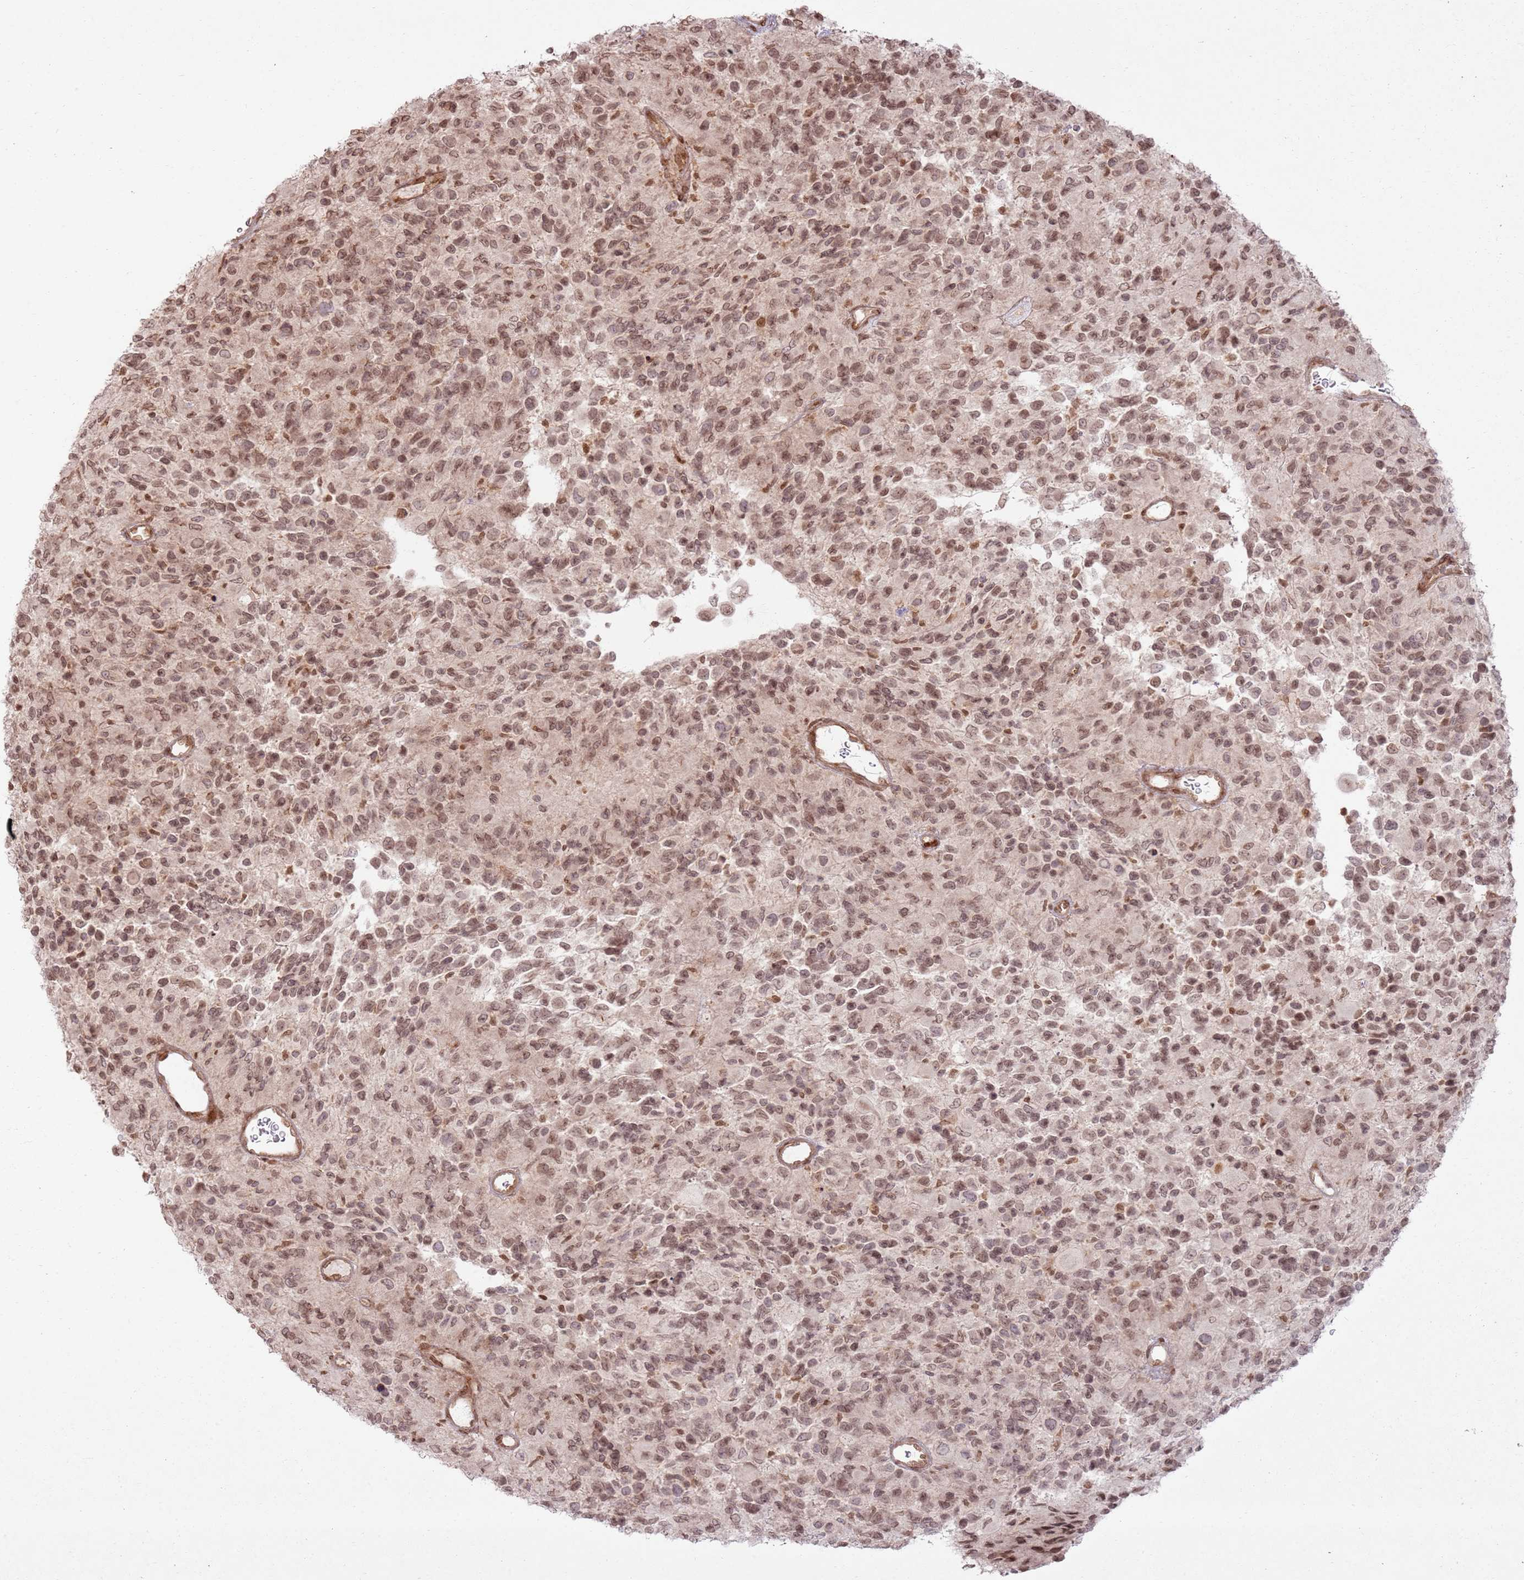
{"staining": {"intensity": "moderate", "quantity": ">75%", "location": "nuclear"}, "tissue": "glioma", "cell_type": "Tumor cells", "image_type": "cancer", "snomed": [{"axis": "morphology", "description": "Glioma, malignant, High grade"}, {"axis": "topography", "description": "Brain"}], "caption": "Human glioma stained with a brown dye exhibits moderate nuclear positive positivity in about >75% of tumor cells.", "gene": "KLHL36", "patient": {"sex": "male", "age": 77}}